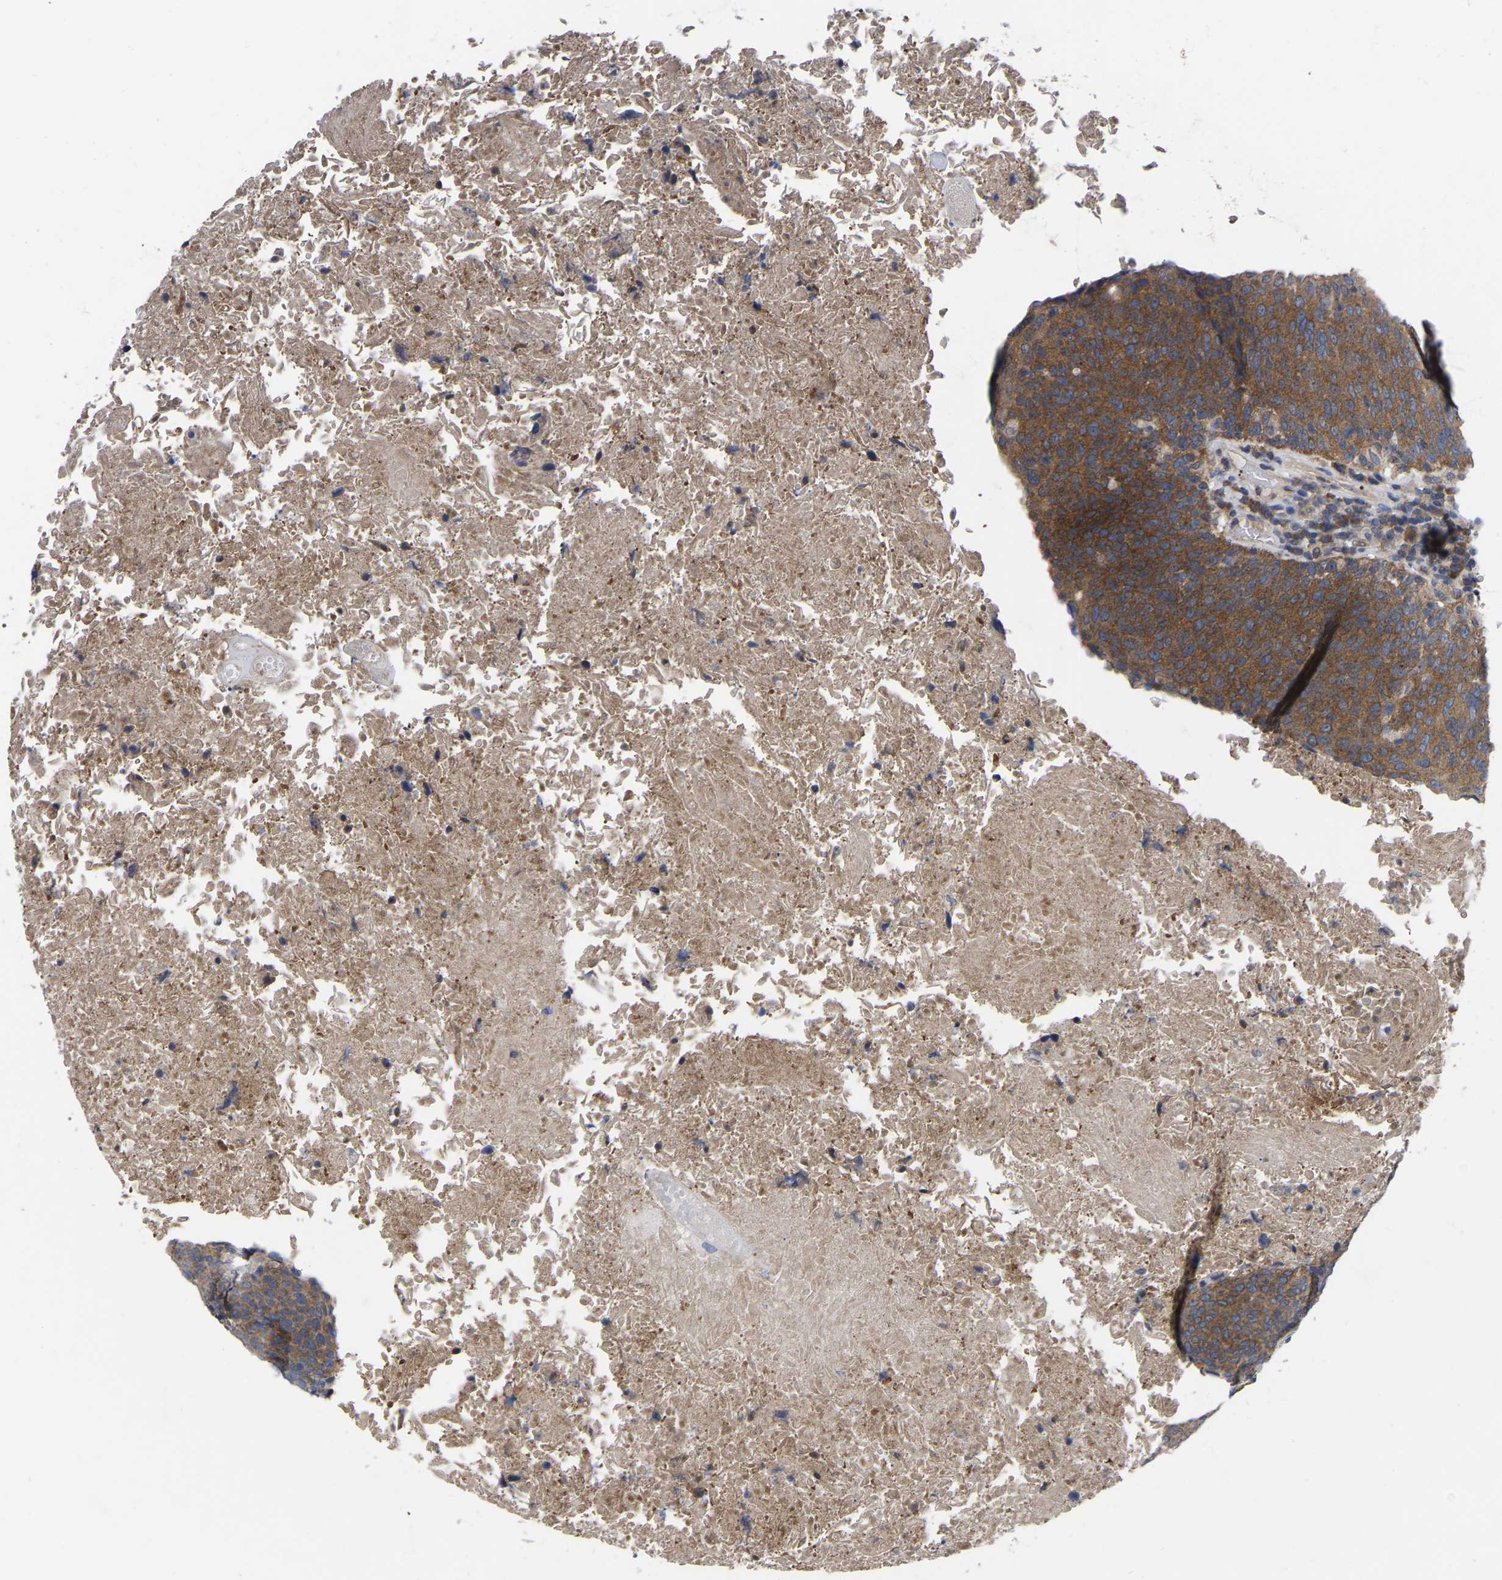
{"staining": {"intensity": "moderate", "quantity": ">75%", "location": "cytoplasmic/membranous"}, "tissue": "head and neck cancer", "cell_type": "Tumor cells", "image_type": "cancer", "snomed": [{"axis": "morphology", "description": "Squamous cell carcinoma, NOS"}, {"axis": "morphology", "description": "Squamous cell carcinoma, metastatic, NOS"}, {"axis": "topography", "description": "Lymph node"}, {"axis": "topography", "description": "Head-Neck"}], "caption": "Brown immunohistochemical staining in human head and neck squamous cell carcinoma reveals moderate cytoplasmic/membranous staining in approximately >75% of tumor cells.", "gene": "TCP1", "patient": {"sex": "male", "age": 62}}